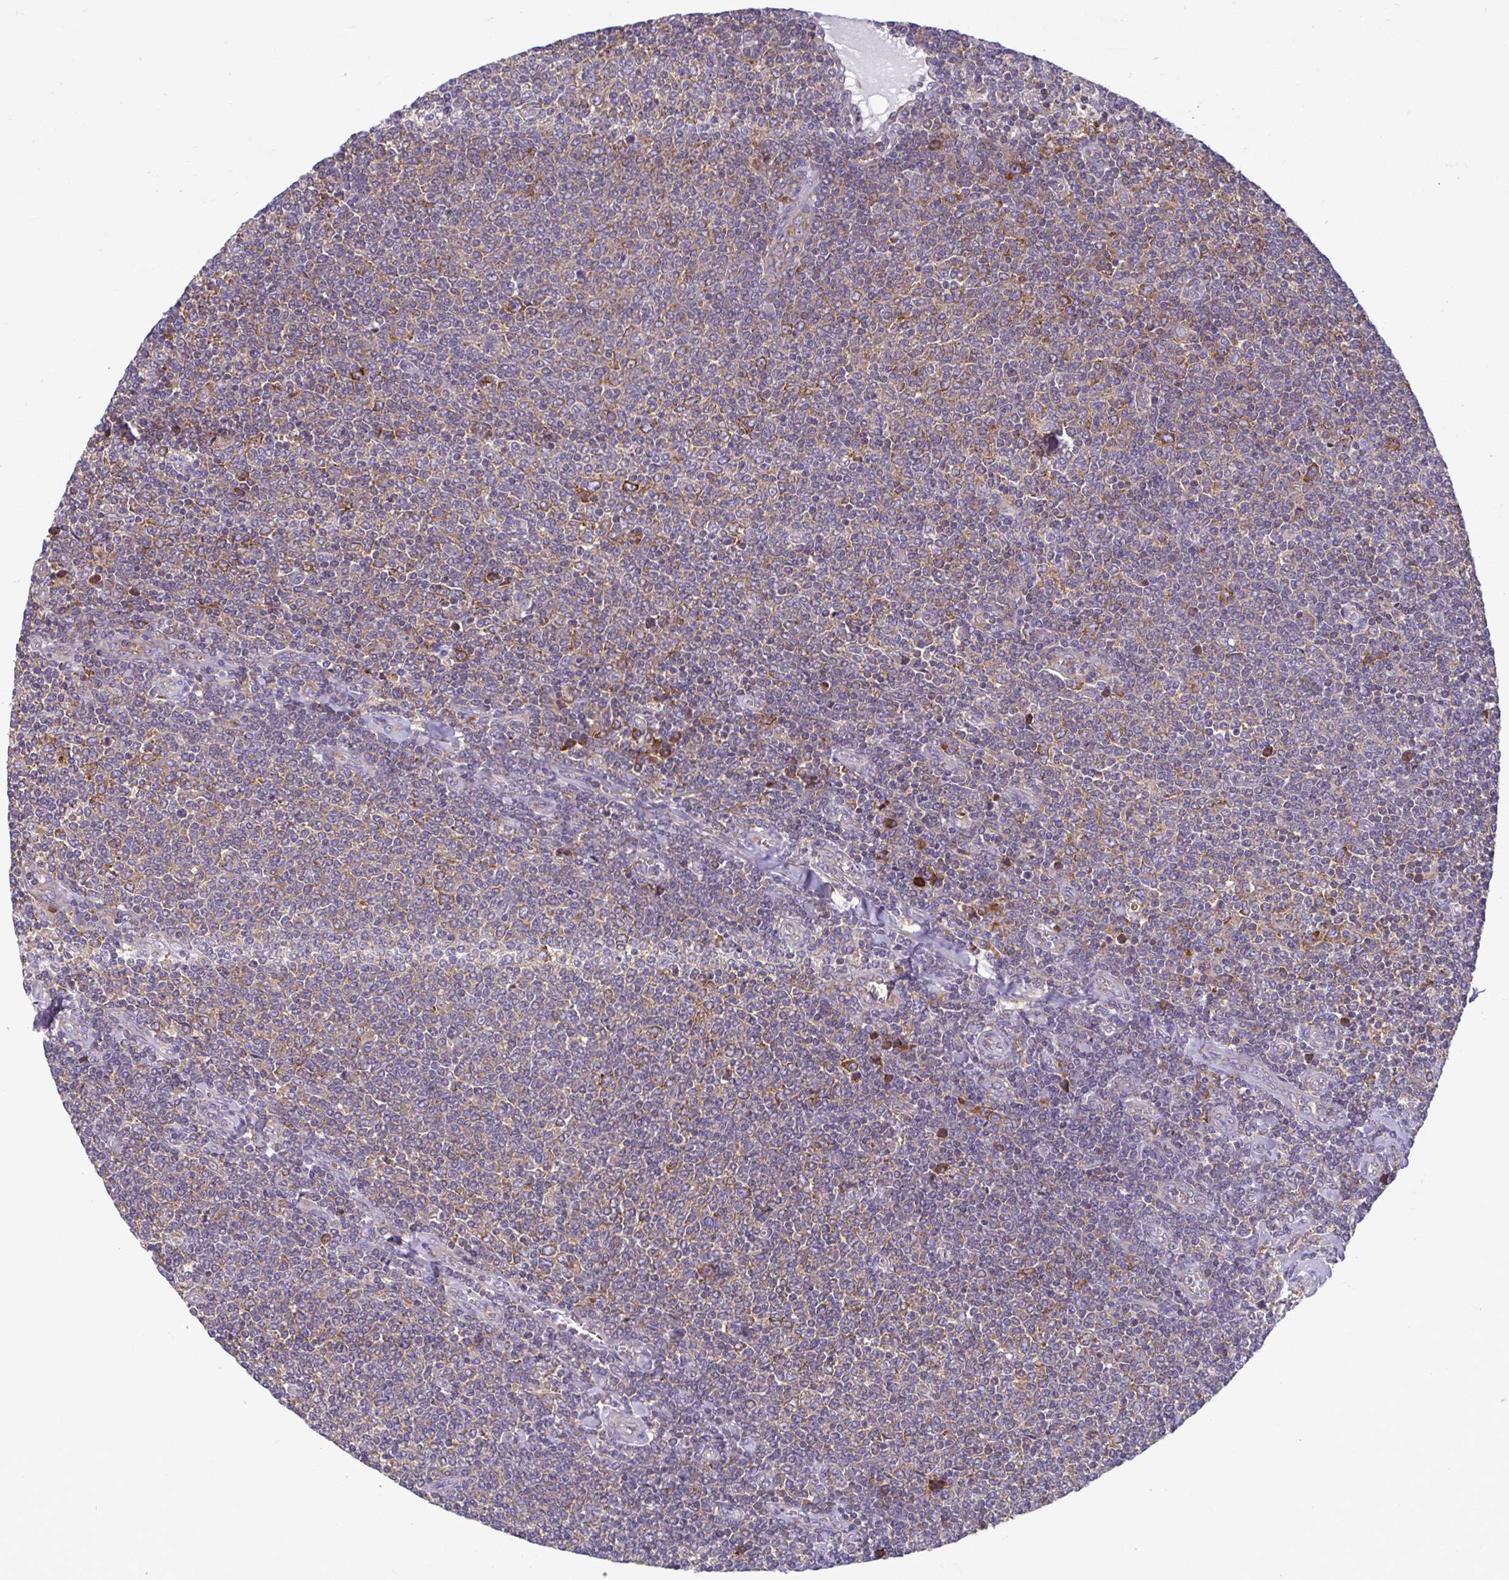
{"staining": {"intensity": "weak", "quantity": "25%-75%", "location": "cytoplasmic/membranous"}, "tissue": "lymphoma", "cell_type": "Tumor cells", "image_type": "cancer", "snomed": [{"axis": "morphology", "description": "Malignant lymphoma, non-Hodgkin's type, Low grade"}, {"axis": "topography", "description": "Lymph node"}], "caption": "Approximately 25%-75% of tumor cells in lymphoma show weak cytoplasmic/membranous protein positivity as visualized by brown immunohistochemical staining.", "gene": "RPS16", "patient": {"sex": "male", "age": 52}}